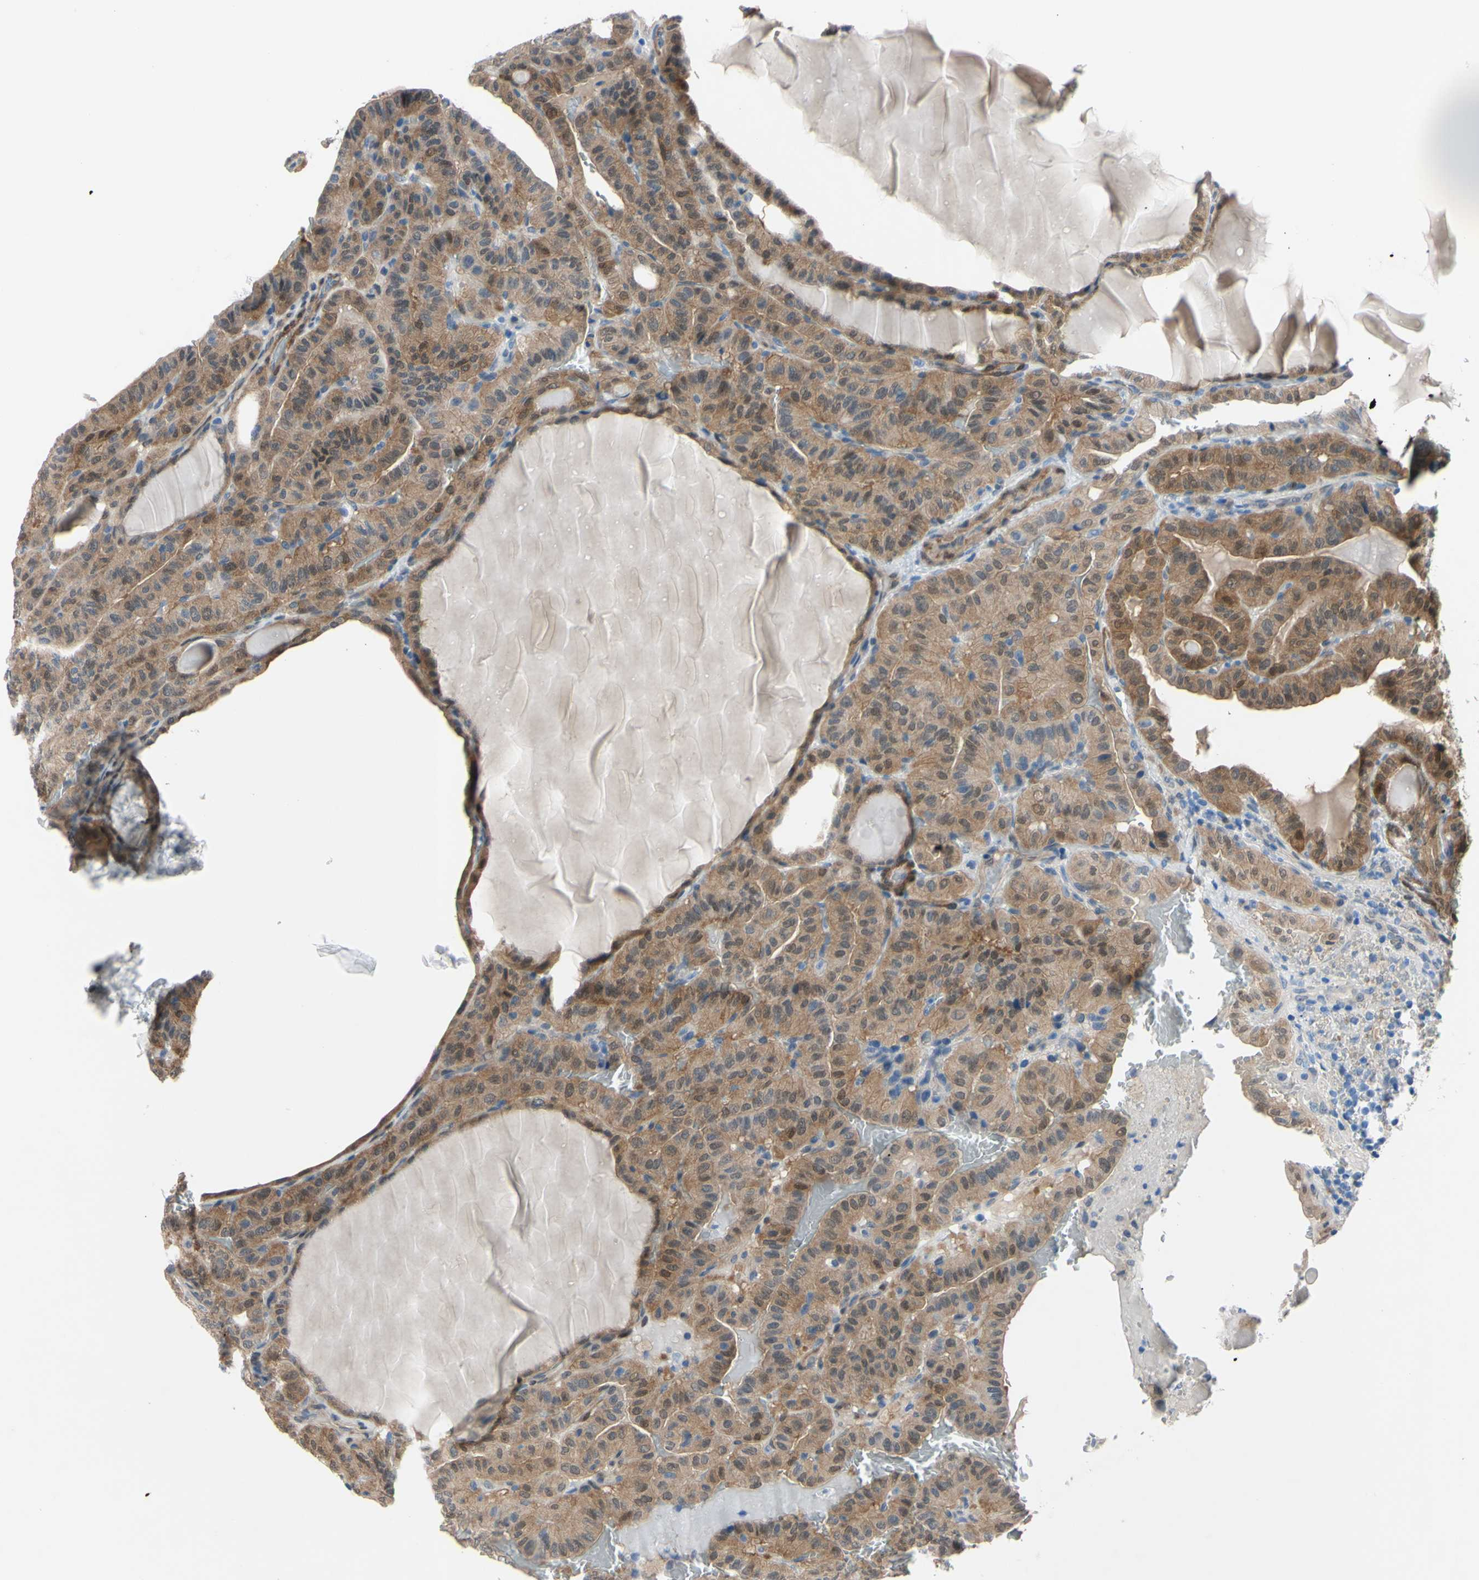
{"staining": {"intensity": "moderate", "quantity": ">75%", "location": "cytoplasmic/membranous"}, "tissue": "thyroid cancer", "cell_type": "Tumor cells", "image_type": "cancer", "snomed": [{"axis": "morphology", "description": "Papillary adenocarcinoma, NOS"}, {"axis": "topography", "description": "Thyroid gland"}], "caption": "Immunohistochemistry micrograph of neoplastic tissue: papillary adenocarcinoma (thyroid) stained using immunohistochemistry (IHC) reveals medium levels of moderate protein expression localized specifically in the cytoplasmic/membranous of tumor cells, appearing as a cytoplasmic/membranous brown color.", "gene": "NOL3", "patient": {"sex": "male", "age": 77}}